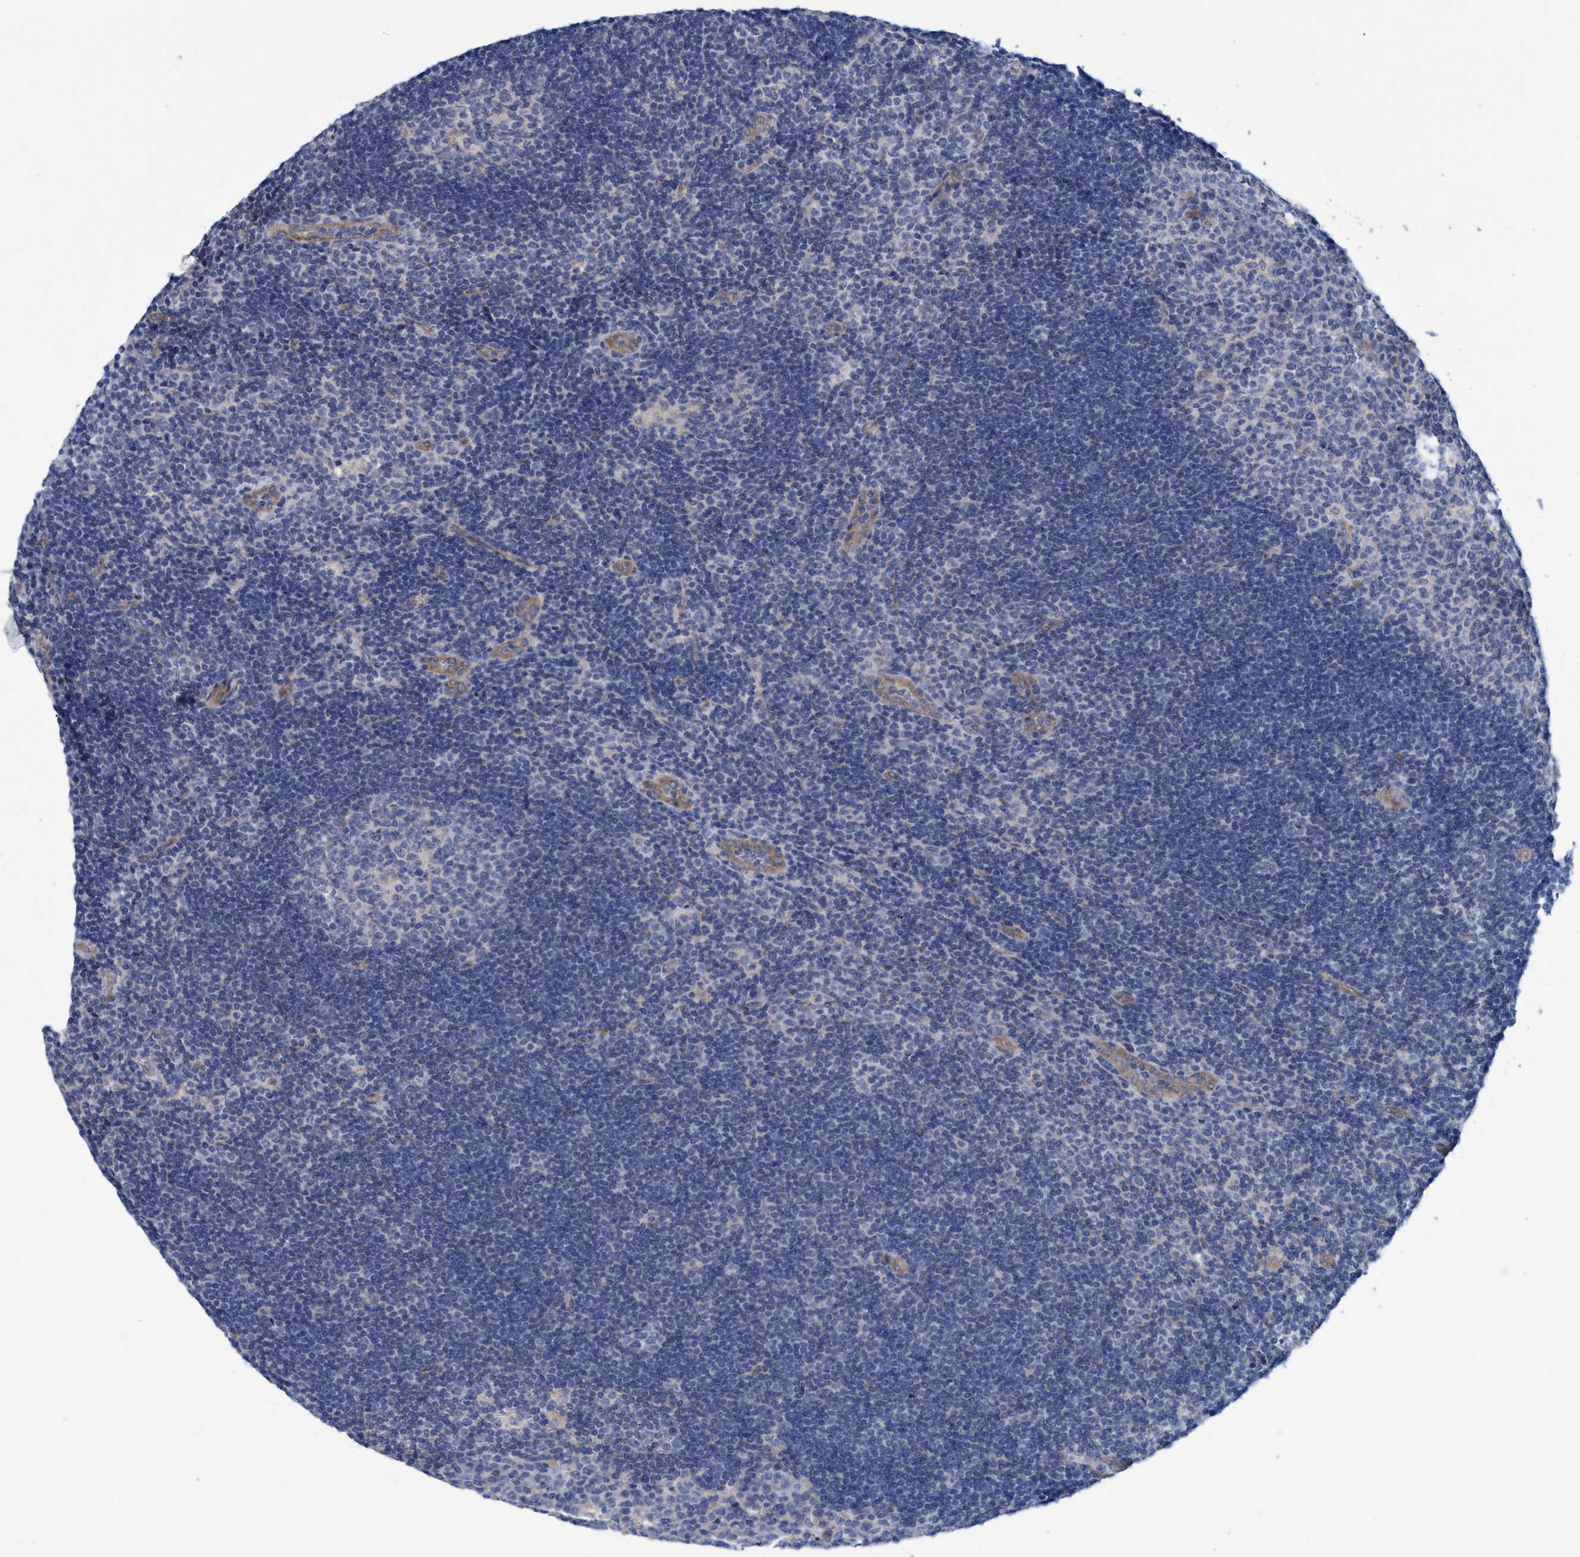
{"staining": {"intensity": "negative", "quantity": "none", "location": "none"}, "tissue": "lymph node", "cell_type": "Germinal center cells", "image_type": "normal", "snomed": [{"axis": "morphology", "description": "Normal tissue, NOS"}, {"axis": "topography", "description": "Lymph node"}, {"axis": "topography", "description": "Salivary gland"}], "caption": "Image shows no significant protein expression in germinal center cells of unremarkable lymph node. (IHC, brightfield microscopy, high magnification).", "gene": "GULP1", "patient": {"sex": "male", "age": 8}}